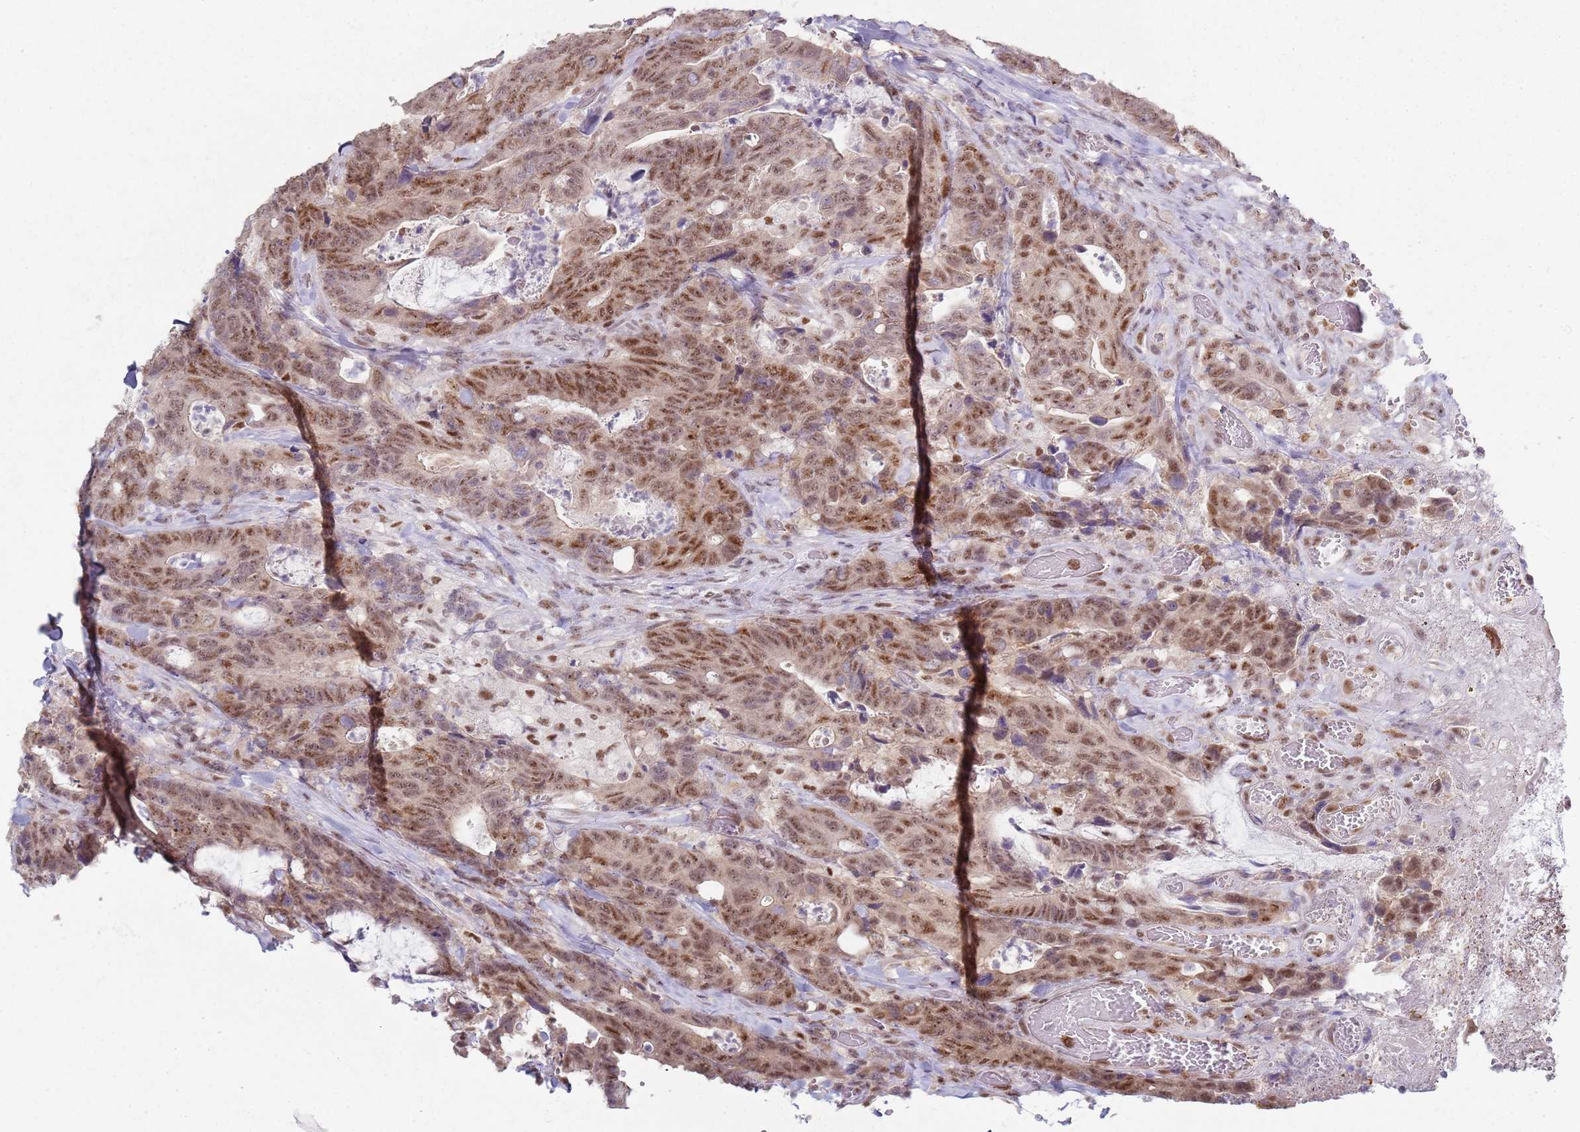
{"staining": {"intensity": "moderate", "quantity": ">75%", "location": "nuclear"}, "tissue": "colorectal cancer", "cell_type": "Tumor cells", "image_type": "cancer", "snomed": [{"axis": "morphology", "description": "Adenocarcinoma, NOS"}, {"axis": "topography", "description": "Colon"}], "caption": "Immunohistochemical staining of adenocarcinoma (colorectal) demonstrates moderate nuclear protein positivity in about >75% of tumor cells.", "gene": "SMARCAL1", "patient": {"sex": "female", "age": 82}}